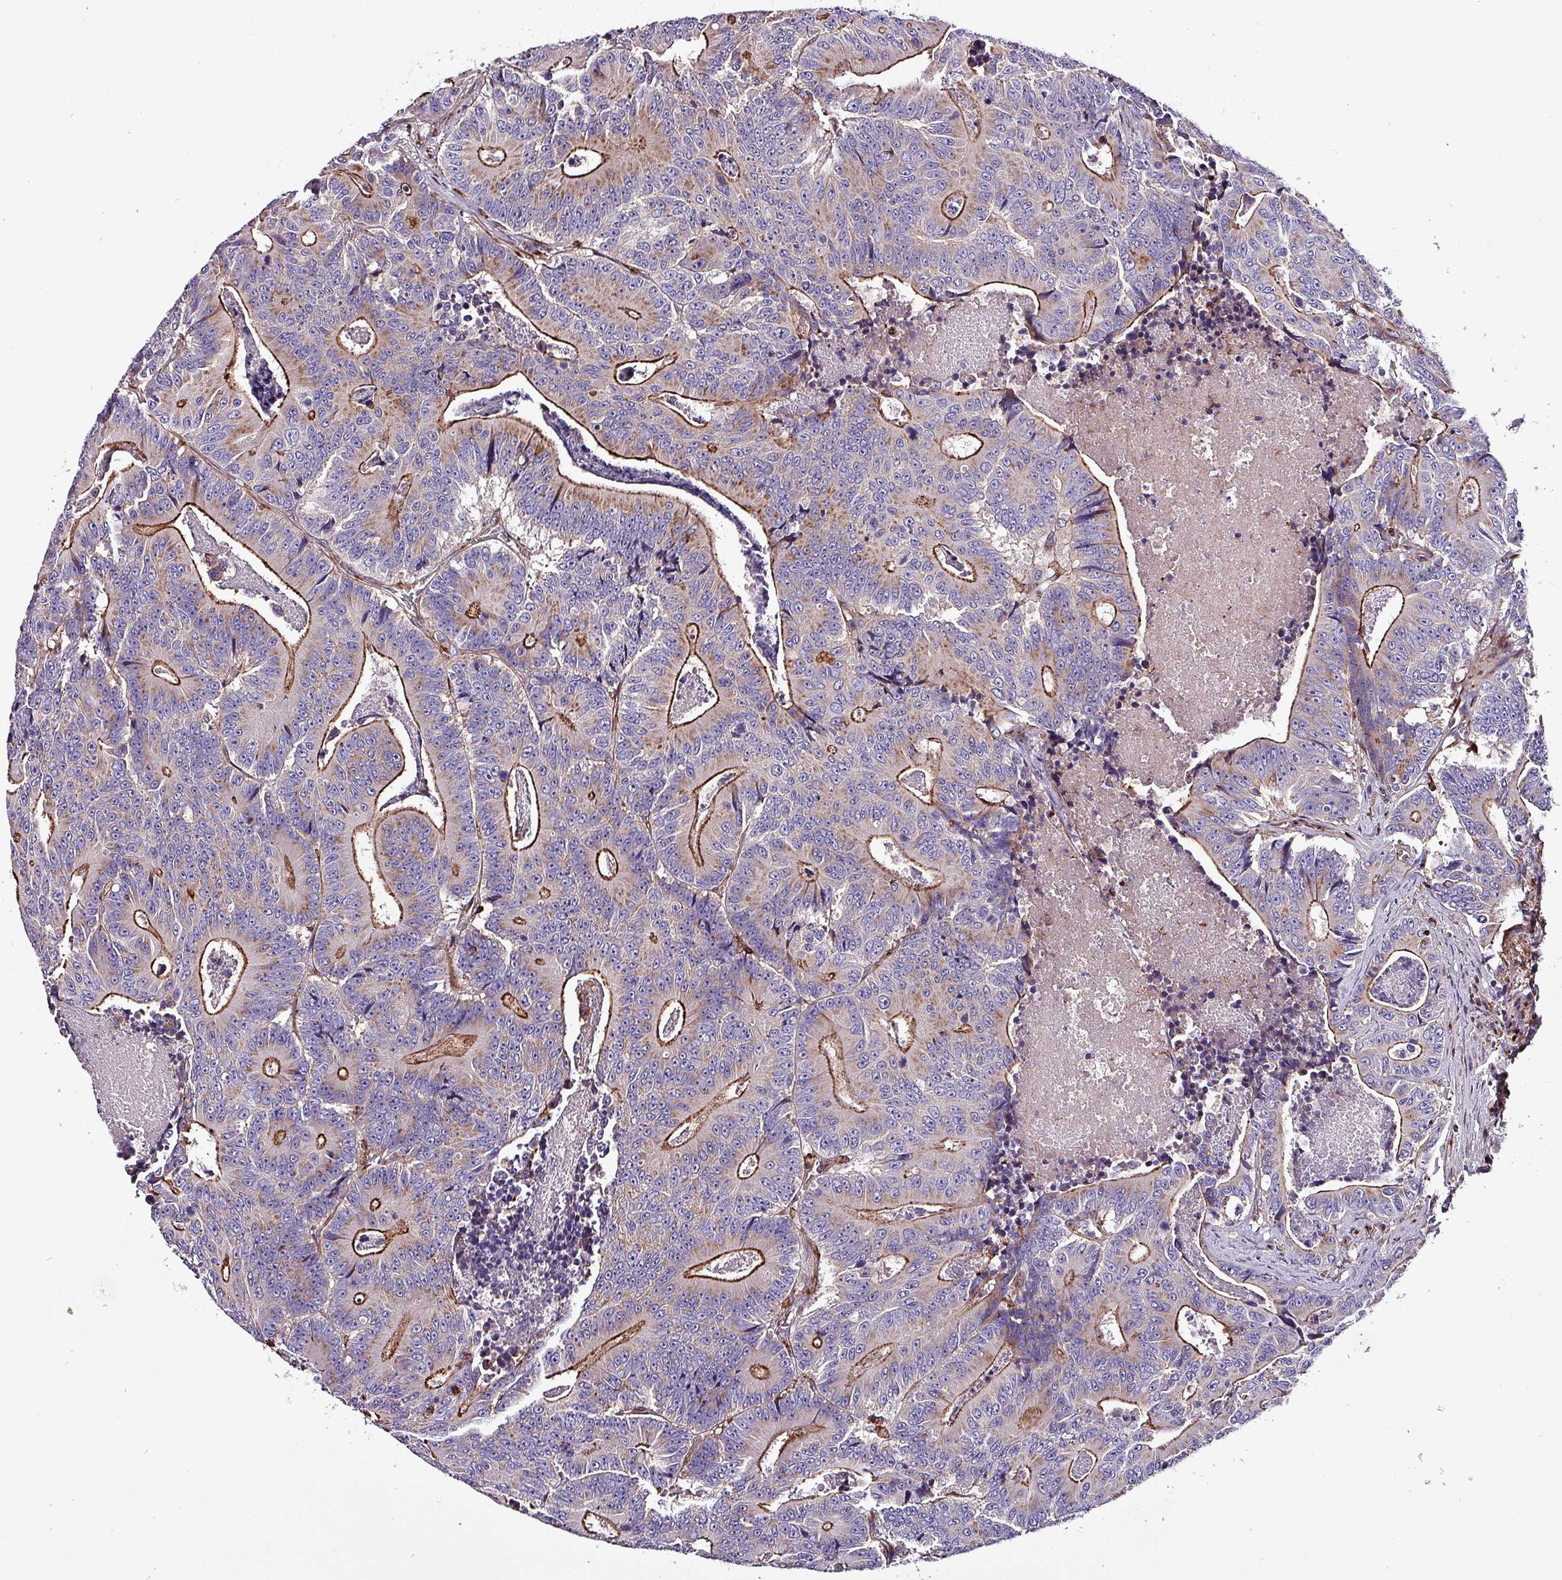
{"staining": {"intensity": "moderate", "quantity": "25%-75%", "location": "cytoplasmic/membranous"}, "tissue": "colorectal cancer", "cell_type": "Tumor cells", "image_type": "cancer", "snomed": [{"axis": "morphology", "description": "Adenocarcinoma, NOS"}, {"axis": "topography", "description": "Colon"}], "caption": "A photomicrograph of adenocarcinoma (colorectal) stained for a protein shows moderate cytoplasmic/membranous brown staining in tumor cells.", "gene": "VAMP4", "patient": {"sex": "male", "age": 83}}